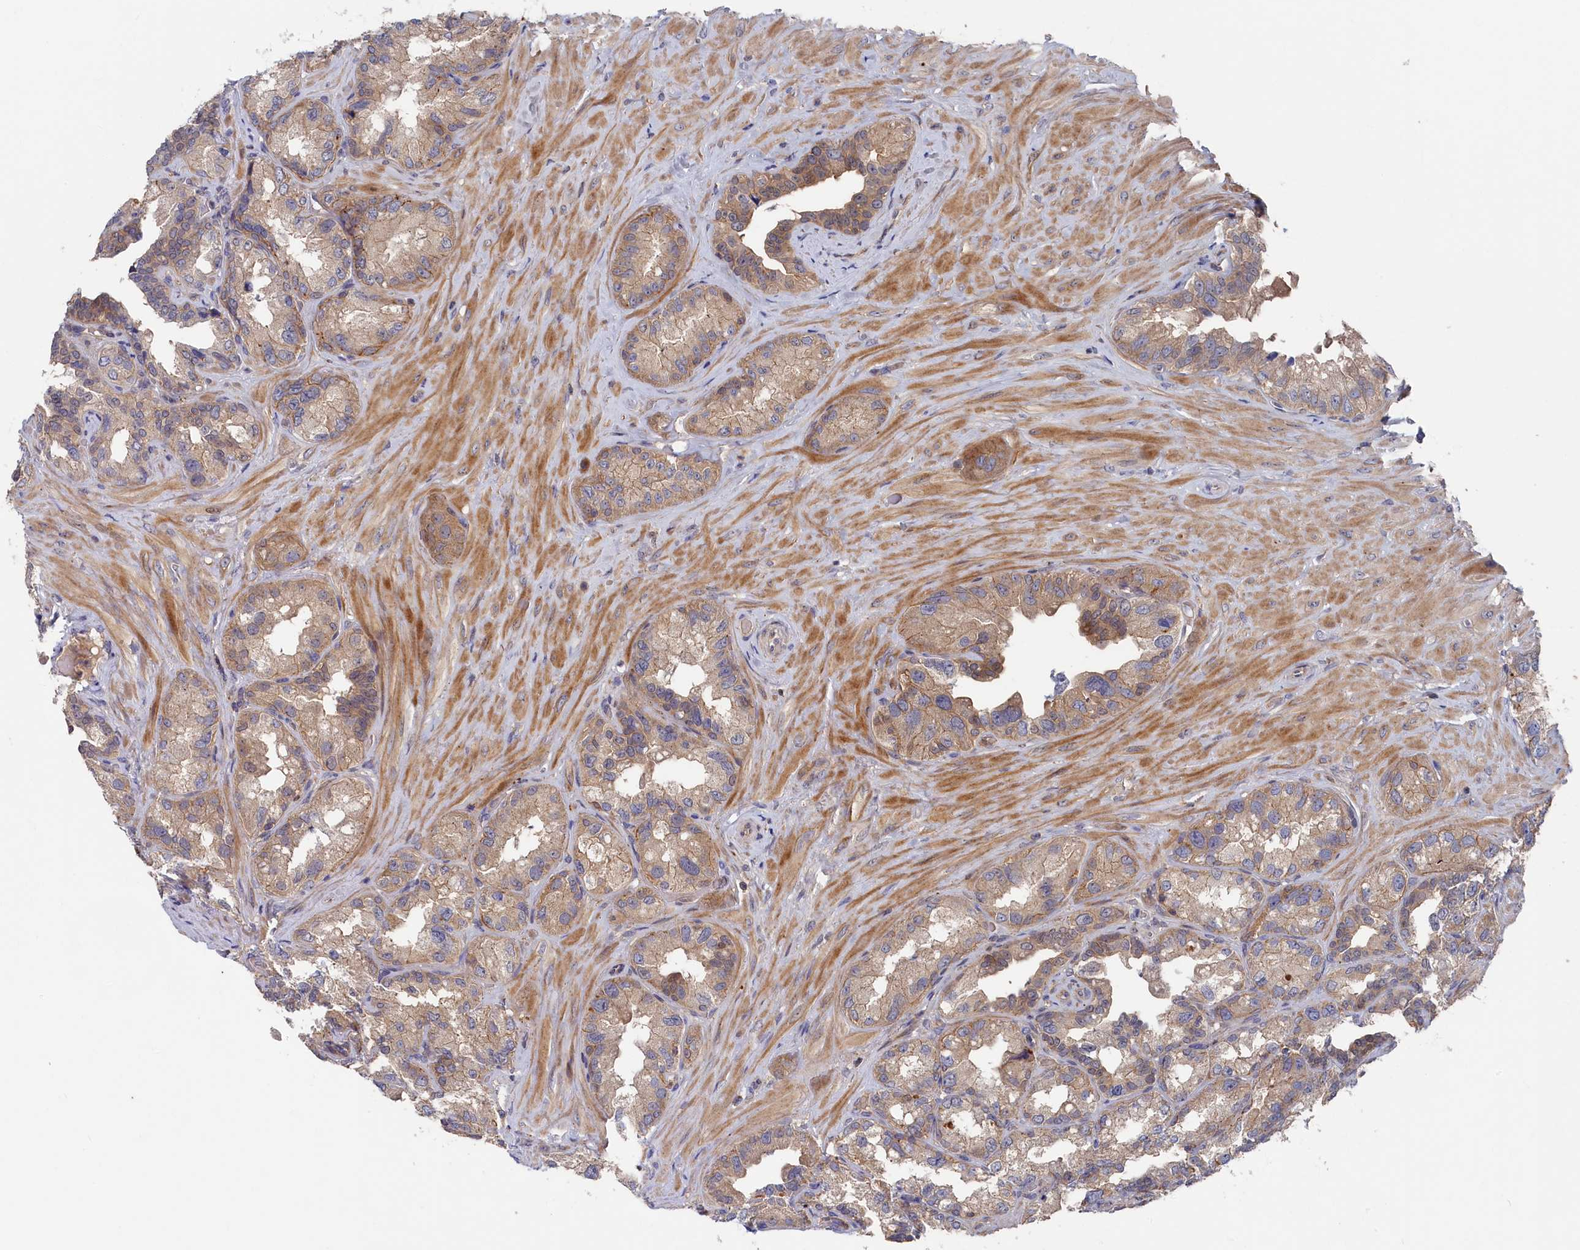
{"staining": {"intensity": "moderate", "quantity": "25%-75%", "location": "cytoplasmic/membranous"}, "tissue": "seminal vesicle", "cell_type": "Glandular cells", "image_type": "normal", "snomed": [{"axis": "morphology", "description": "Normal tissue, NOS"}, {"axis": "topography", "description": "Seminal veicle"}, {"axis": "topography", "description": "Peripheral nerve tissue"}], "caption": "A brown stain shows moderate cytoplasmic/membranous positivity of a protein in glandular cells of benign seminal vesicle.", "gene": "RMI2", "patient": {"sex": "male", "age": 67}}